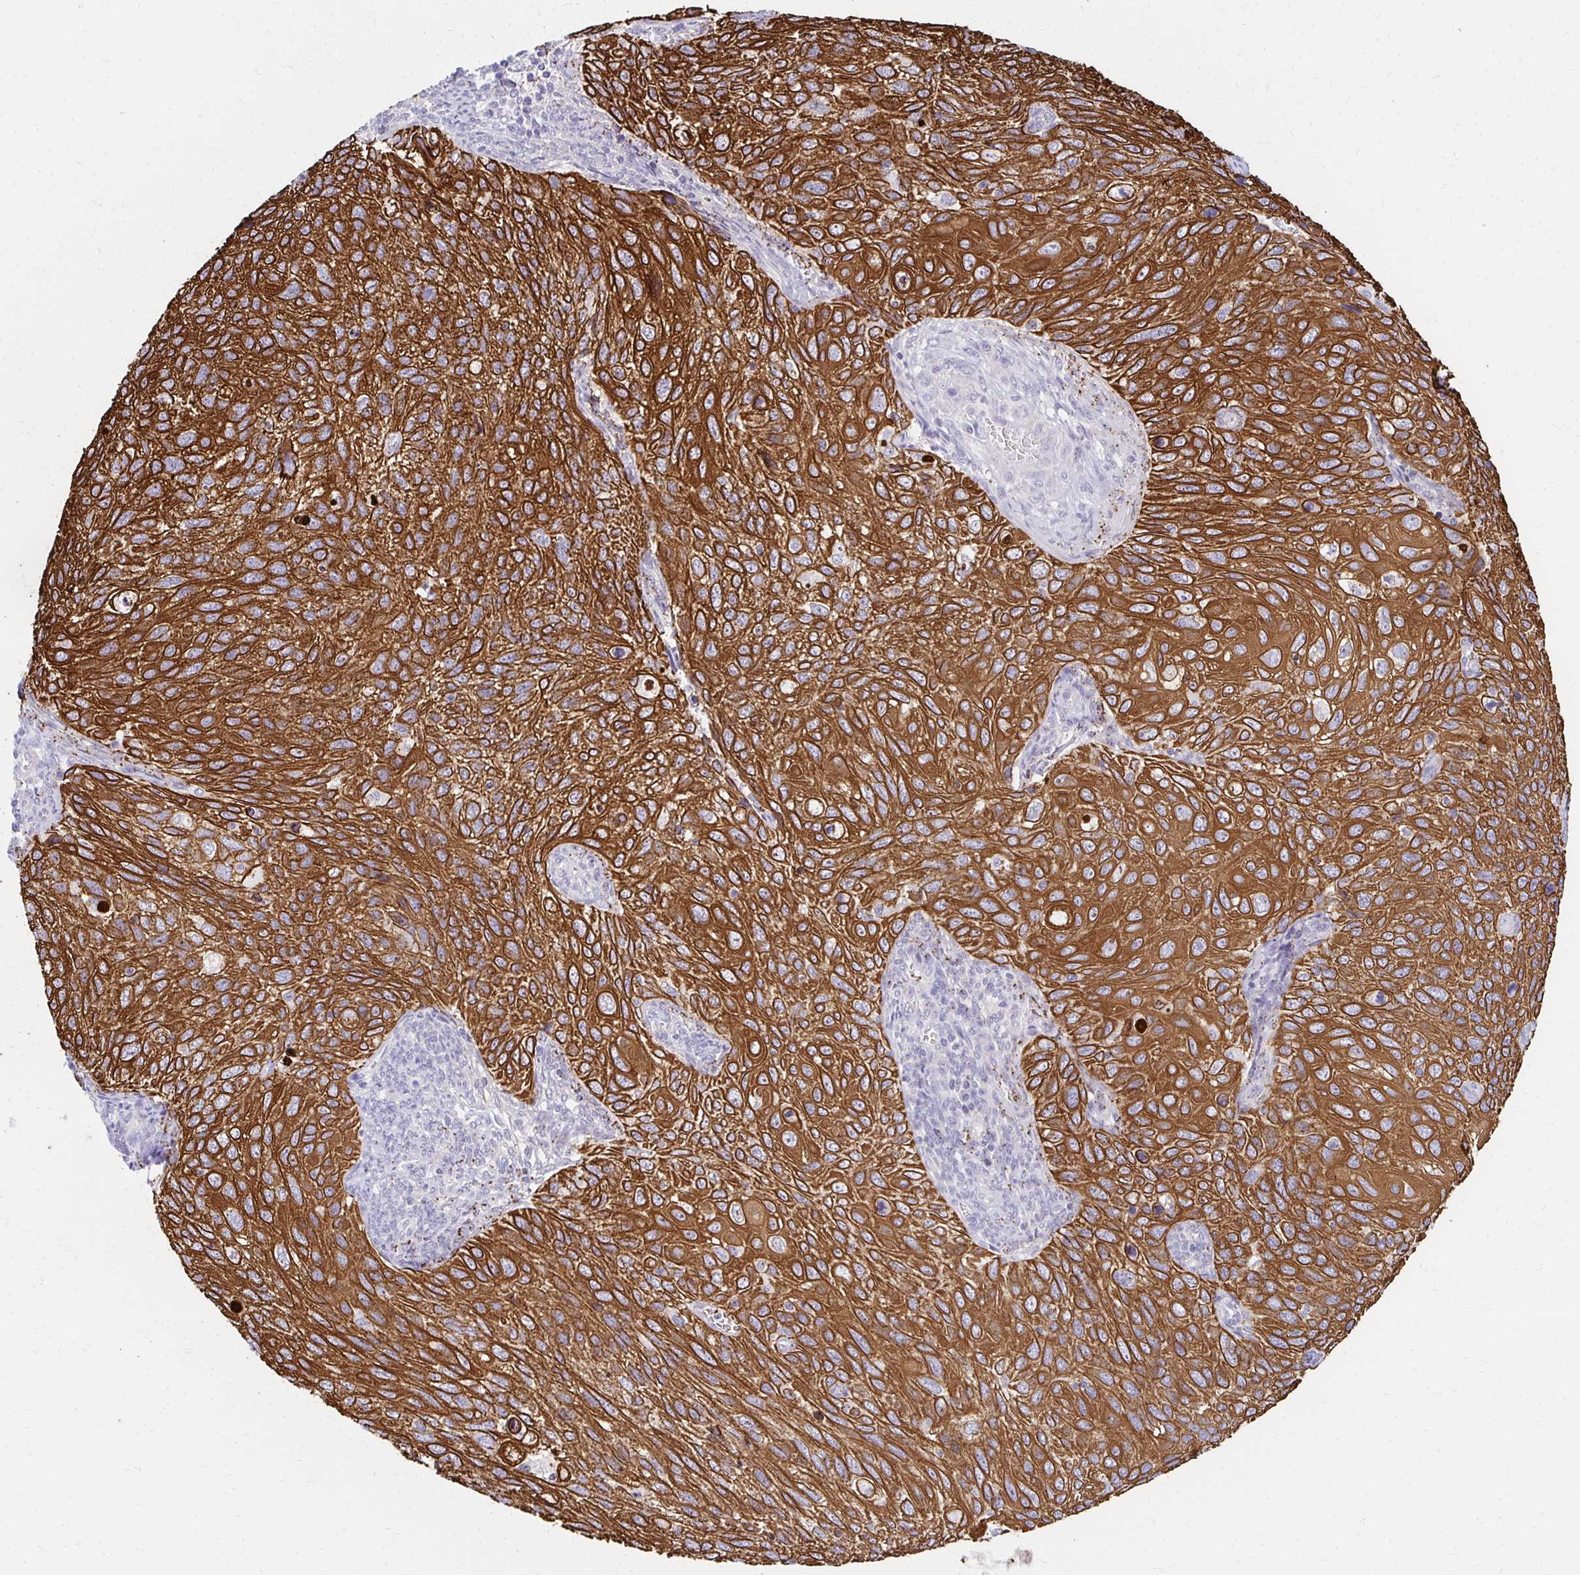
{"staining": {"intensity": "strong", "quantity": ">75%", "location": "cytoplasmic/membranous"}, "tissue": "cervical cancer", "cell_type": "Tumor cells", "image_type": "cancer", "snomed": [{"axis": "morphology", "description": "Squamous cell carcinoma, NOS"}, {"axis": "topography", "description": "Cervix"}], "caption": "High-power microscopy captured an immunohistochemistry photomicrograph of cervical squamous cell carcinoma, revealing strong cytoplasmic/membranous staining in approximately >75% of tumor cells.", "gene": "C1QTNF2", "patient": {"sex": "female", "age": 70}}